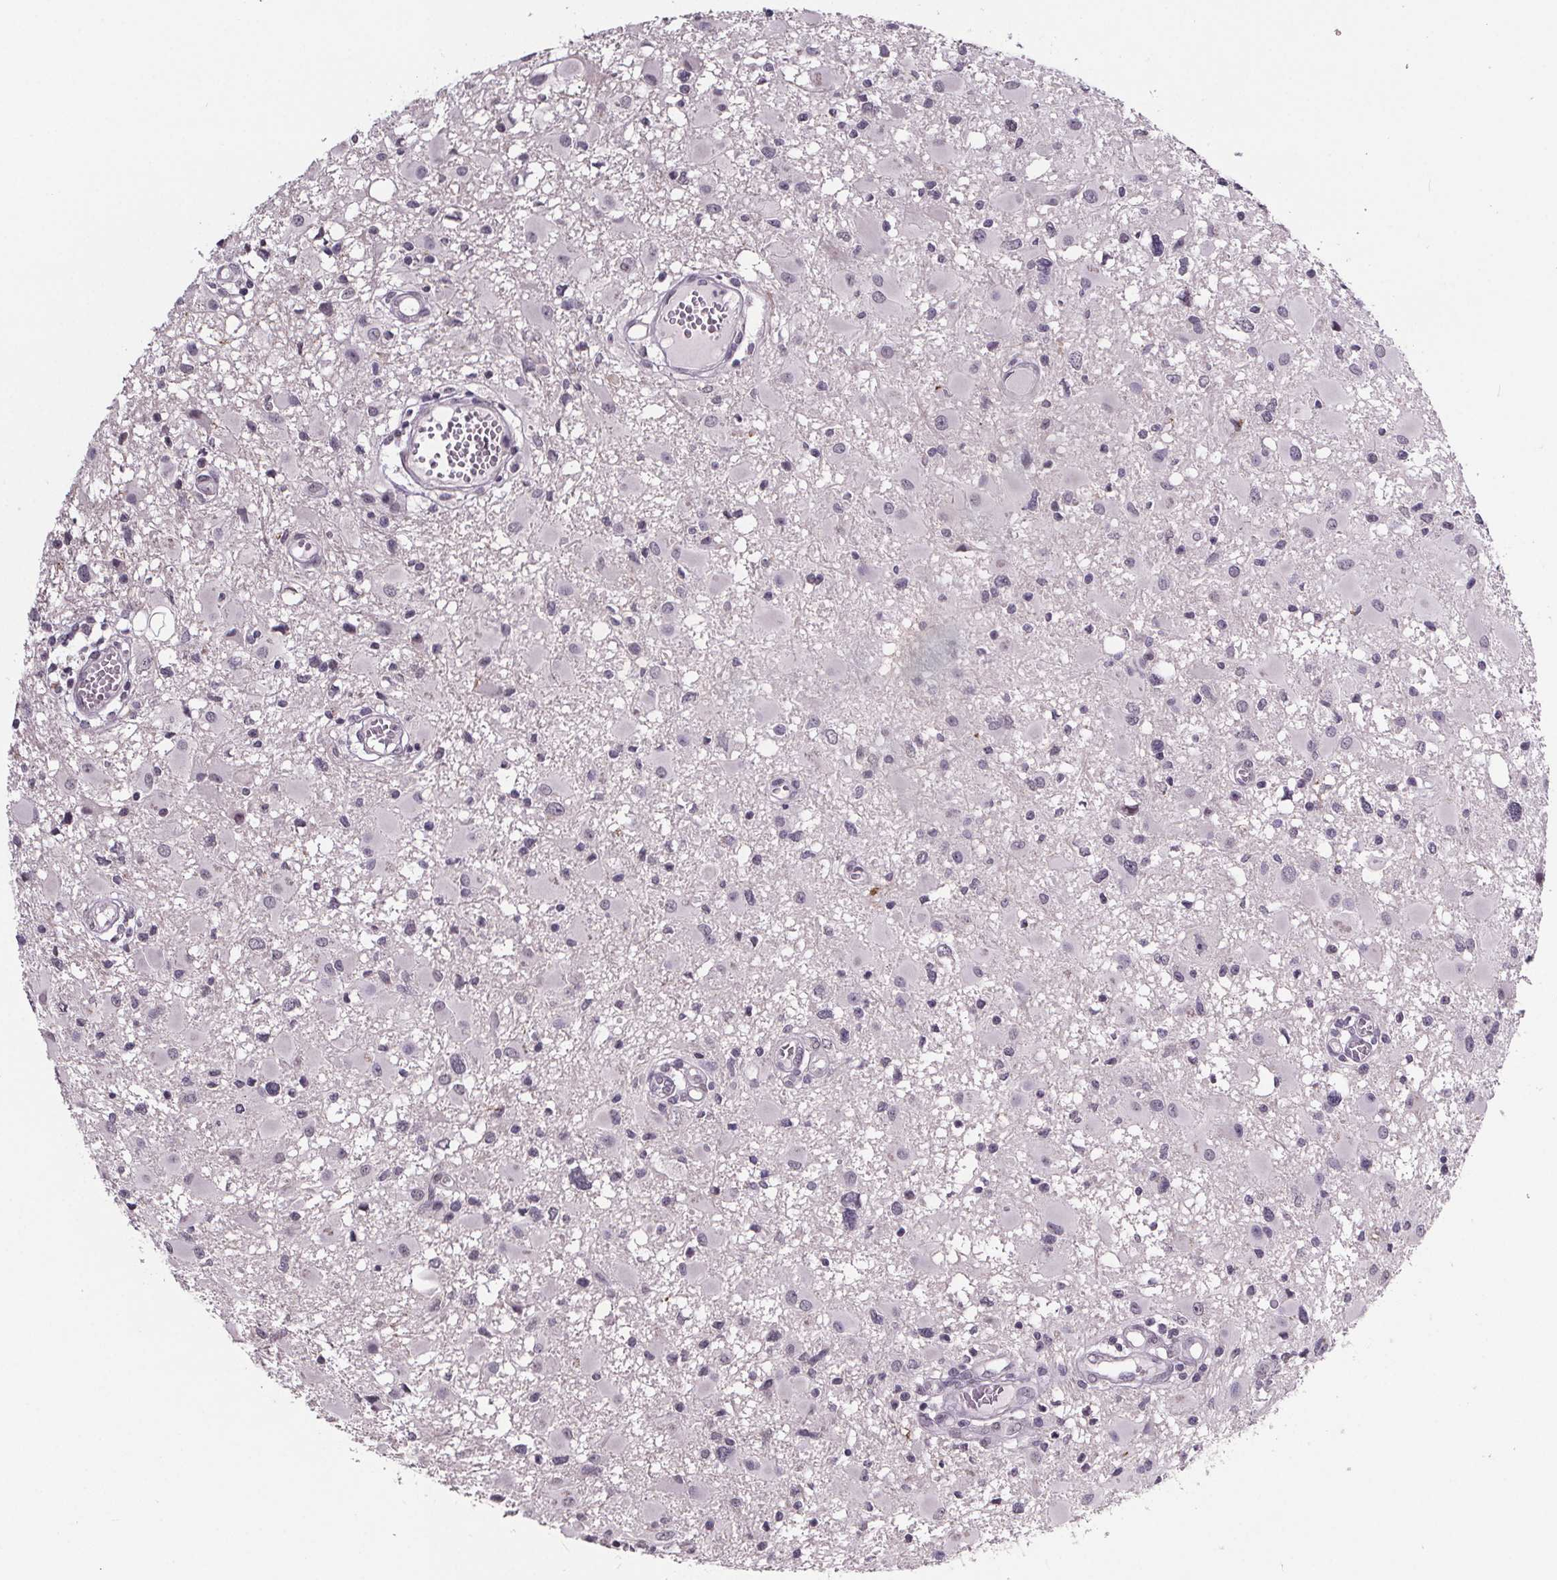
{"staining": {"intensity": "negative", "quantity": "none", "location": "none"}, "tissue": "glioma", "cell_type": "Tumor cells", "image_type": "cancer", "snomed": [{"axis": "morphology", "description": "Glioma, malignant, High grade"}, {"axis": "topography", "description": "Brain"}], "caption": "DAB (3,3'-diaminobenzidine) immunohistochemical staining of human glioma demonstrates no significant expression in tumor cells.", "gene": "NKX6-1", "patient": {"sex": "male", "age": 54}}